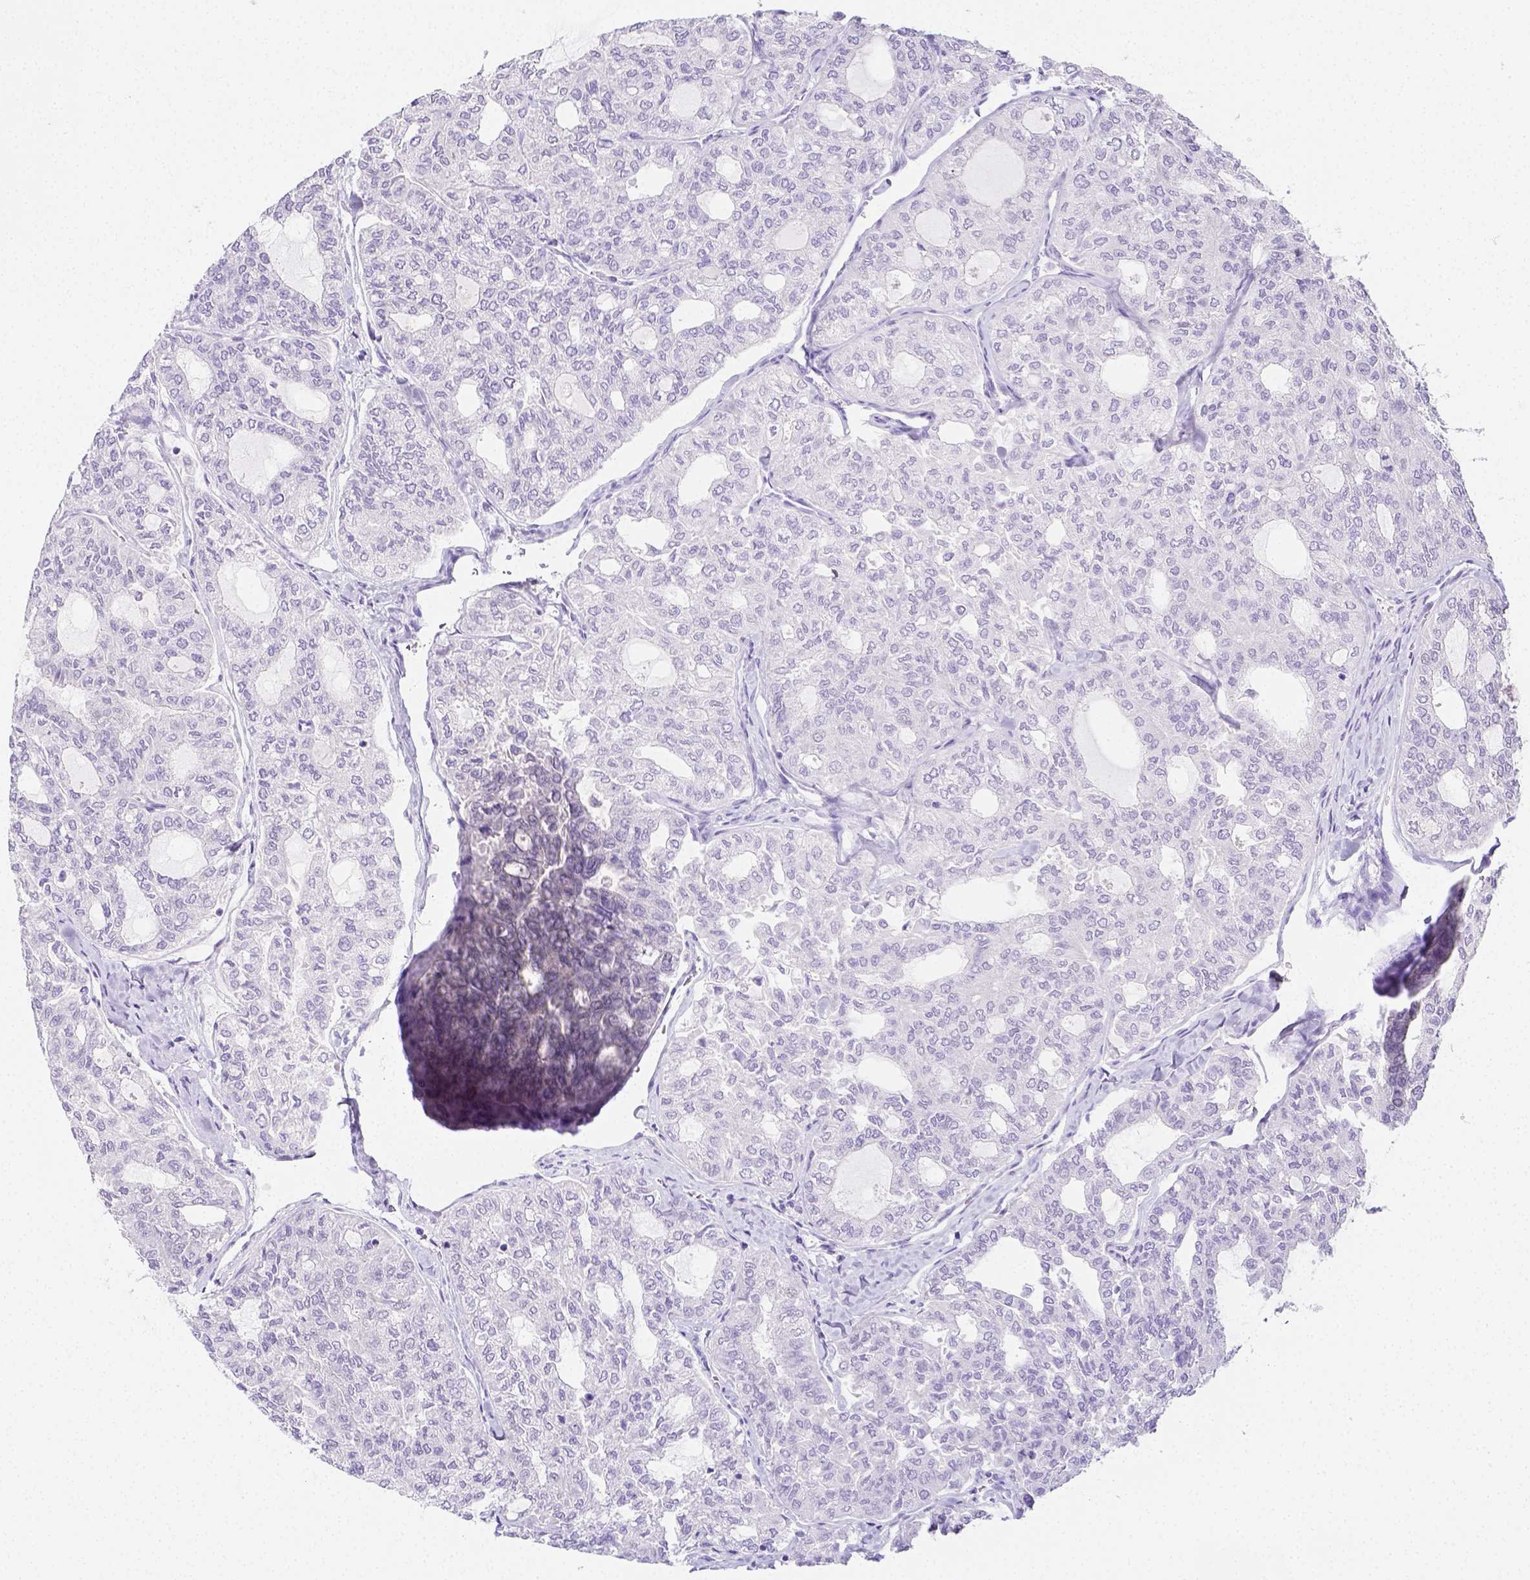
{"staining": {"intensity": "negative", "quantity": "none", "location": "none"}, "tissue": "thyroid cancer", "cell_type": "Tumor cells", "image_type": "cancer", "snomed": [{"axis": "morphology", "description": "Follicular adenoma carcinoma, NOS"}, {"axis": "topography", "description": "Thyroid gland"}], "caption": "The histopathology image demonstrates no staining of tumor cells in follicular adenoma carcinoma (thyroid).", "gene": "ARHGAP36", "patient": {"sex": "male", "age": 75}}